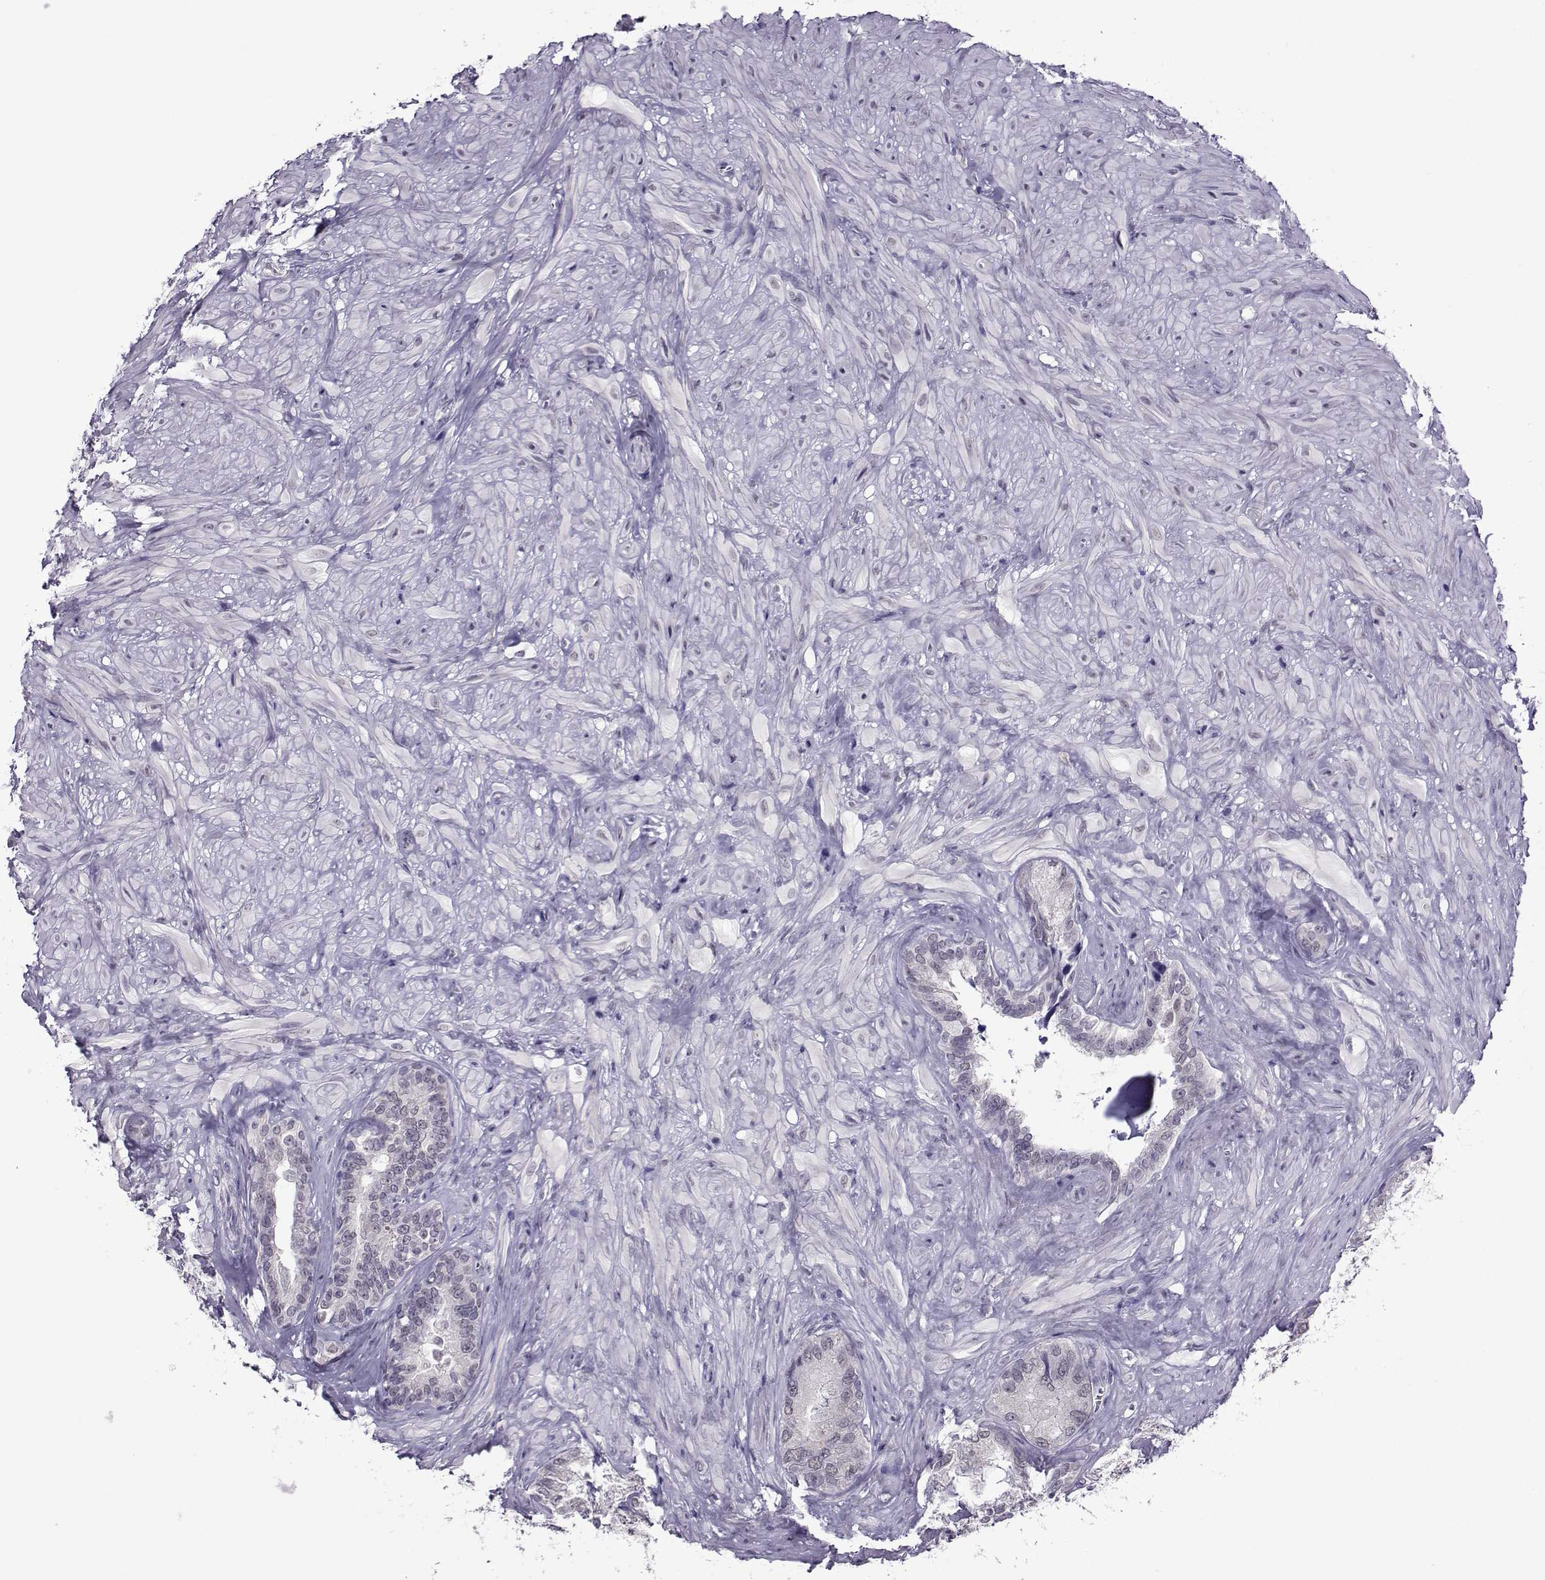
{"staining": {"intensity": "negative", "quantity": "none", "location": "none"}, "tissue": "seminal vesicle", "cell_type": "Glandular cells", "image_type": "normal", "snomed": [{"axis": "morphology", "description": "Normal tissue, NOS"}, {"axis": "topography", "description": "Seminal veicle"}], "caption": "Immunohistochemical staining of unremarkable seminal vesicle shows no significant staining in glandular cells.", "gene": "DDX20", "patient": {"sex": "male", "age": 72}}